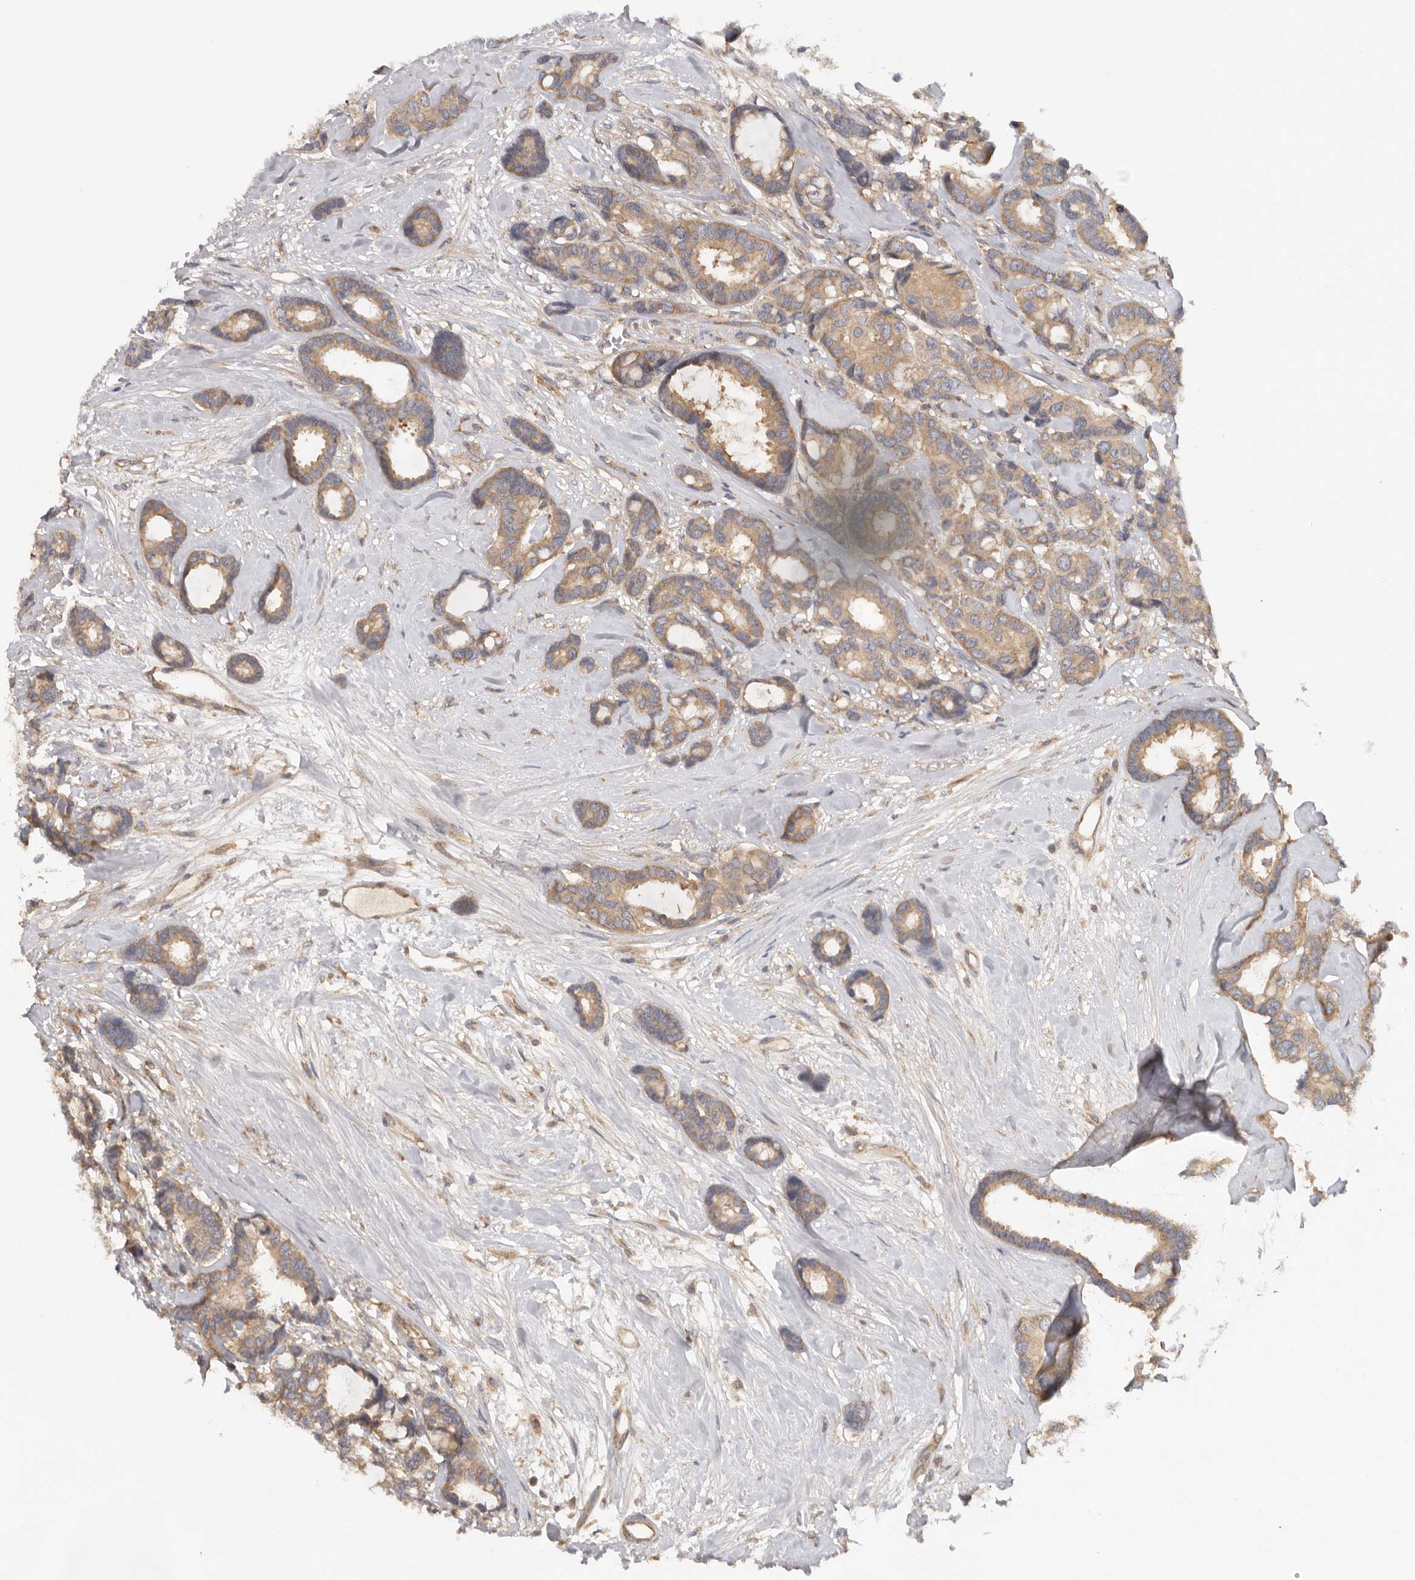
{"staining": {"intensity": "moderate", "quantity": ">75%", "location": "cytoplasmic/membranous"}, "tissue": "breast cancer", "cell_type": "Tumor cells", "image_type": "cancer", "snomed": [{"axis": "morphology", "description": "Duct carcinoma"}, {"axis": "topography", "description": "Breast"}], "caption": "There is medium levels of moderate cytoplasmic/membranous positivity in tumor cells of breast cancer, as demonstrated by immunohistochemical staining (brown color).", "gene": "PPP1R42", "patient": {"sex": "female", "age": 87}}